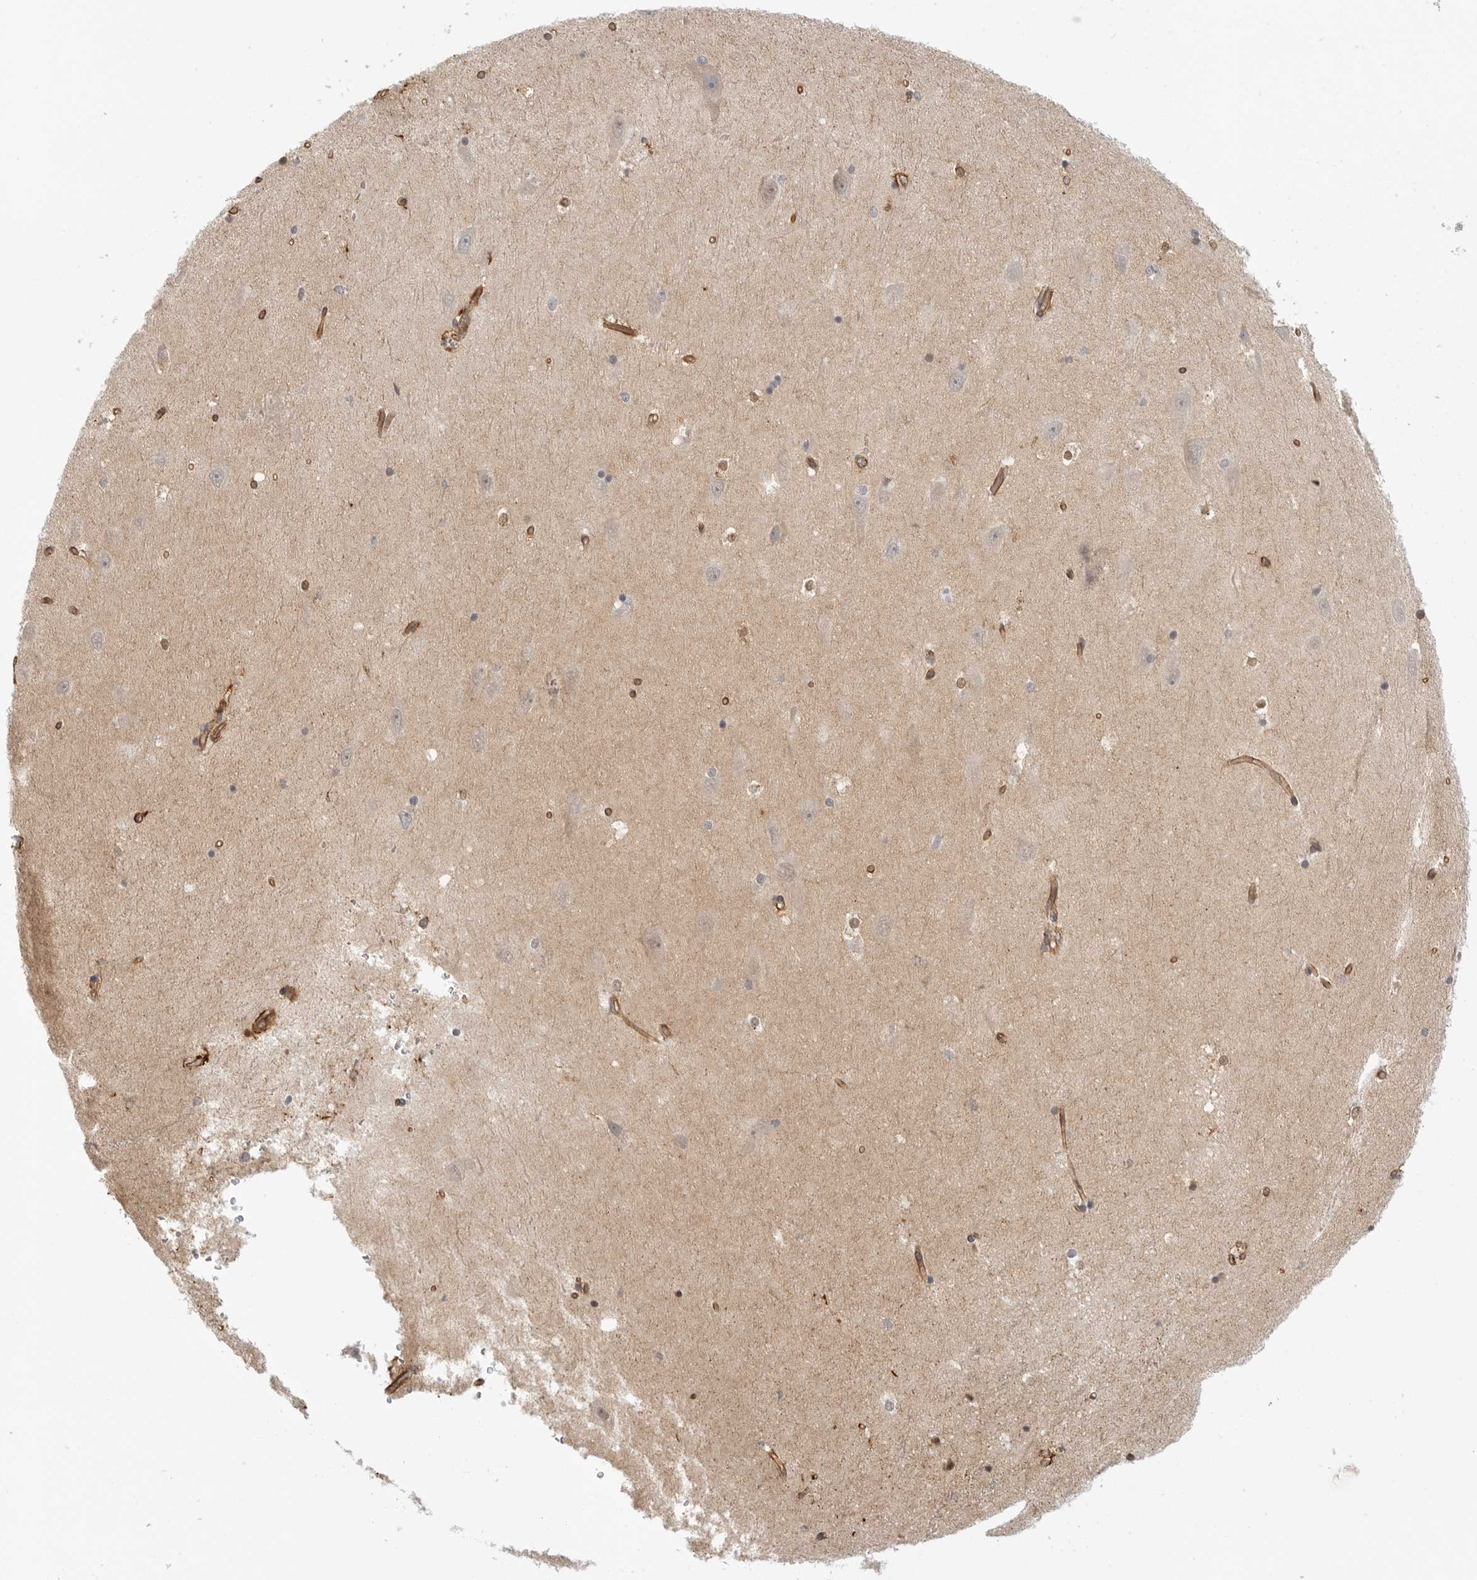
{"staining": {"intensity": "moderate", "quantity": "<25%", "location": "nuclear"}, "tissue": "hippocampus", "cell_type": "Glial cells", "image_type": "normal", "snomed": [{"axis": "morphology", "description": "Normal tissue, NOS"}, {"axis": "topography", "description": "Hippocampus"}], "caption": "Hippocampus stained for a protein reveals moderate nuclear positivity in glial cells. (brown staining indicates protein expression, while blue staining denotes nuclei).", "gene": "ATOH7", "patient": {"sex": "male", "age": 45}}